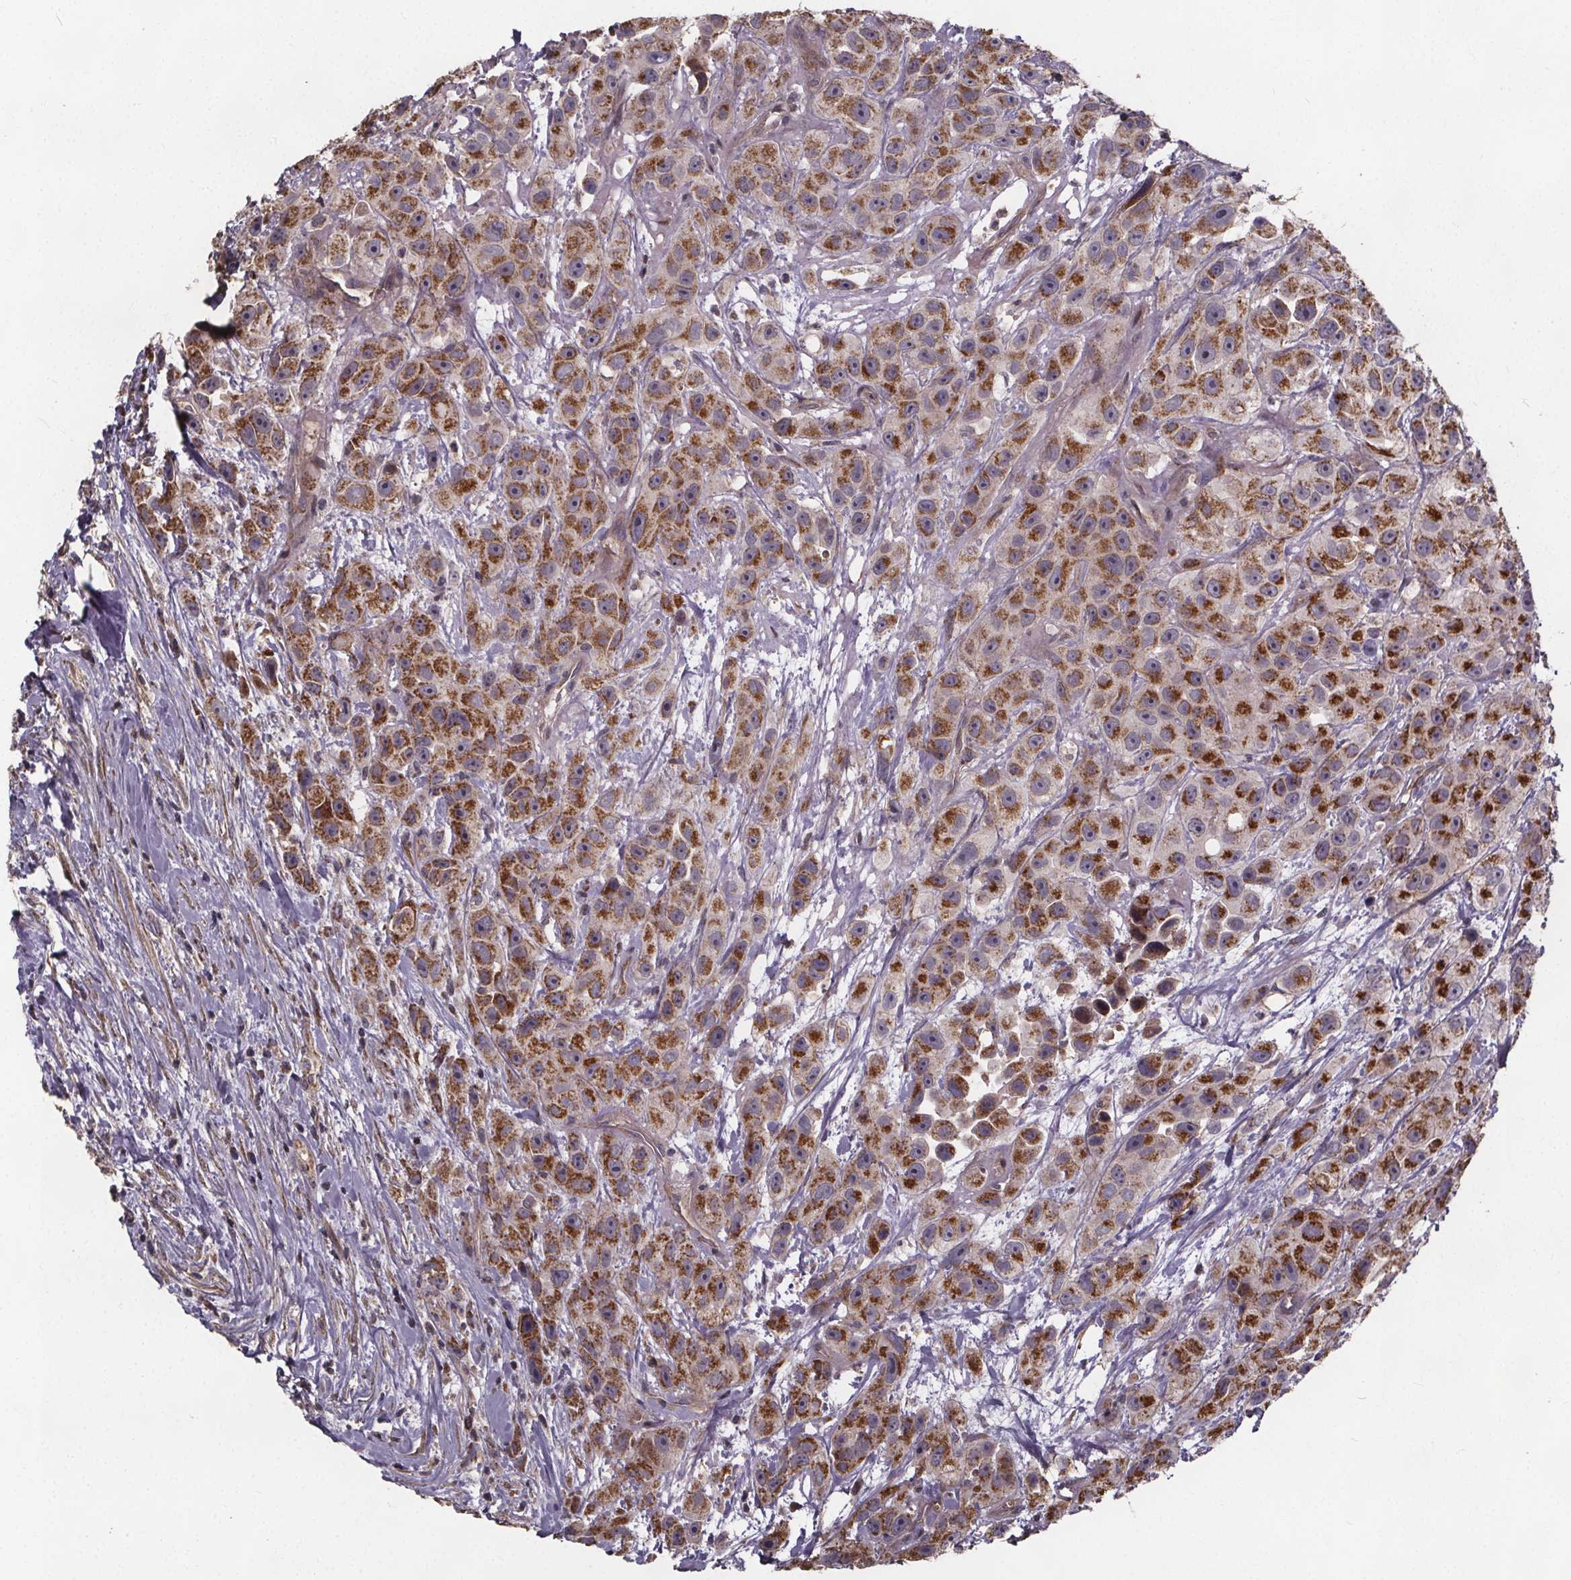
{"staining": {"intensity": "moderate", "quantity": ">75%", "location": "cytoplasmic/membranous"}, "tissue": "urothelial cancer", "cell_type": "Tumor cells", "image_type": "cancer", "snomed": [{"axis": "morphology", "description": "Urothelial carcinoma, High grade"}, {"axis": "topography", "description": "Urinary bladder"}], "caption": "Urothelial carcinoma (high-grade) stained for a protein (brown) reveals moderate cytoplasmic/membranous positive staining in approximately >75% of tumor cells.", "gene": "YME1L1", "patient": {"sex": "male", "age": 79}}